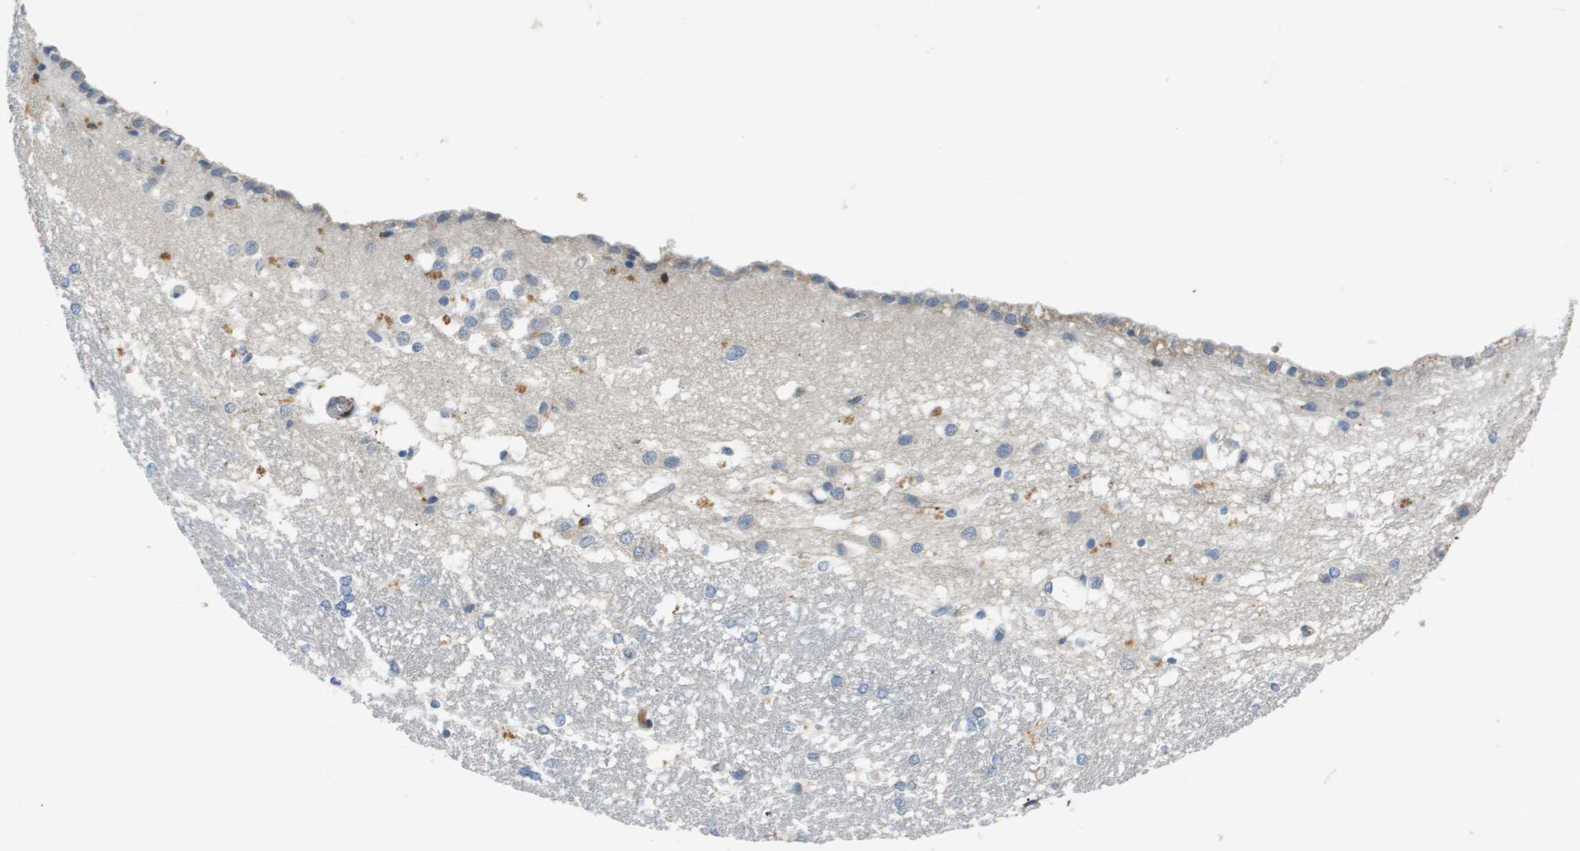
{"staining": {"intensity": "negative", "quantity": "none", "location": "none"}, "tissue": "hippocampus", "cell_type": "Glial cells", "image_type": "normal", "snomed": [{"axis": "morphology", "description": "Normal tissue, NOS"}, {"axis": "topography", "description": "Hippocampus"}], "caption": "The histopathology image shows no significant positivity in glial cells of hippocampus.", "gene": "VTN", "patient": {"sex": "female", "age": 19}}